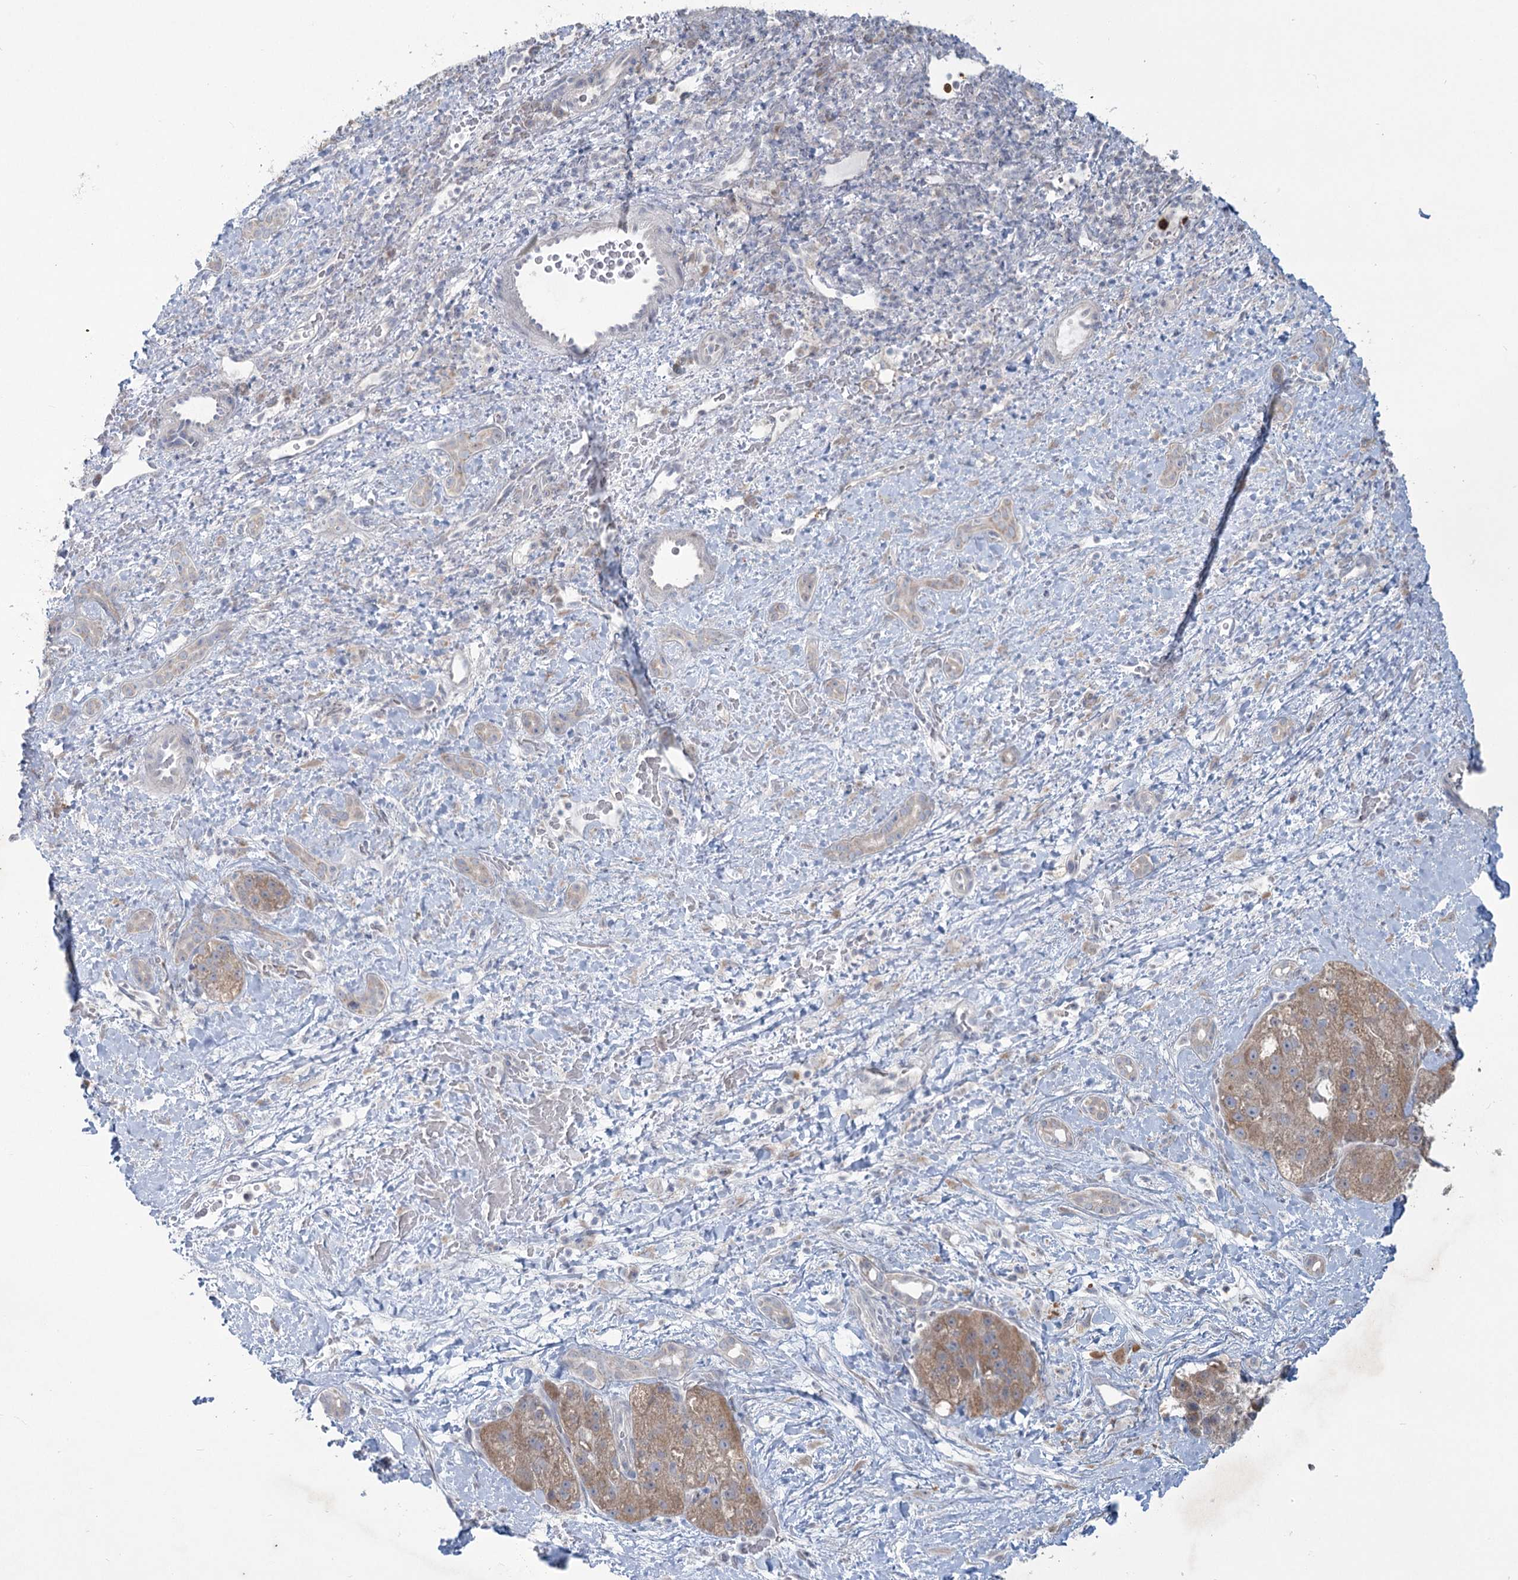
{"staining": {"intensity": "weak", "quantity": ">75%", "location": "cytoplasmic/membranous"}, "tissue": "liver cancer", "cell_type": "Tumor cells", "image_type": "cancer", "snomed": [{"axis": "morphology", "description": "Normal tissue, NOS"}, {"axis": "morphology", "description": "Carcinoma, Hepatocellular, NOS"}, {"axis": "topography", "description": "Liver"}], "caption": "There is low levels of weak cytoplasmic/membranous expression in tumor cells of liver hepatocellular carcinoma, as demonstrated by immunohistochemical staining (brown color).", "gene": "PLA2G12A", "patient": {"sex": "male", "age": 57}}